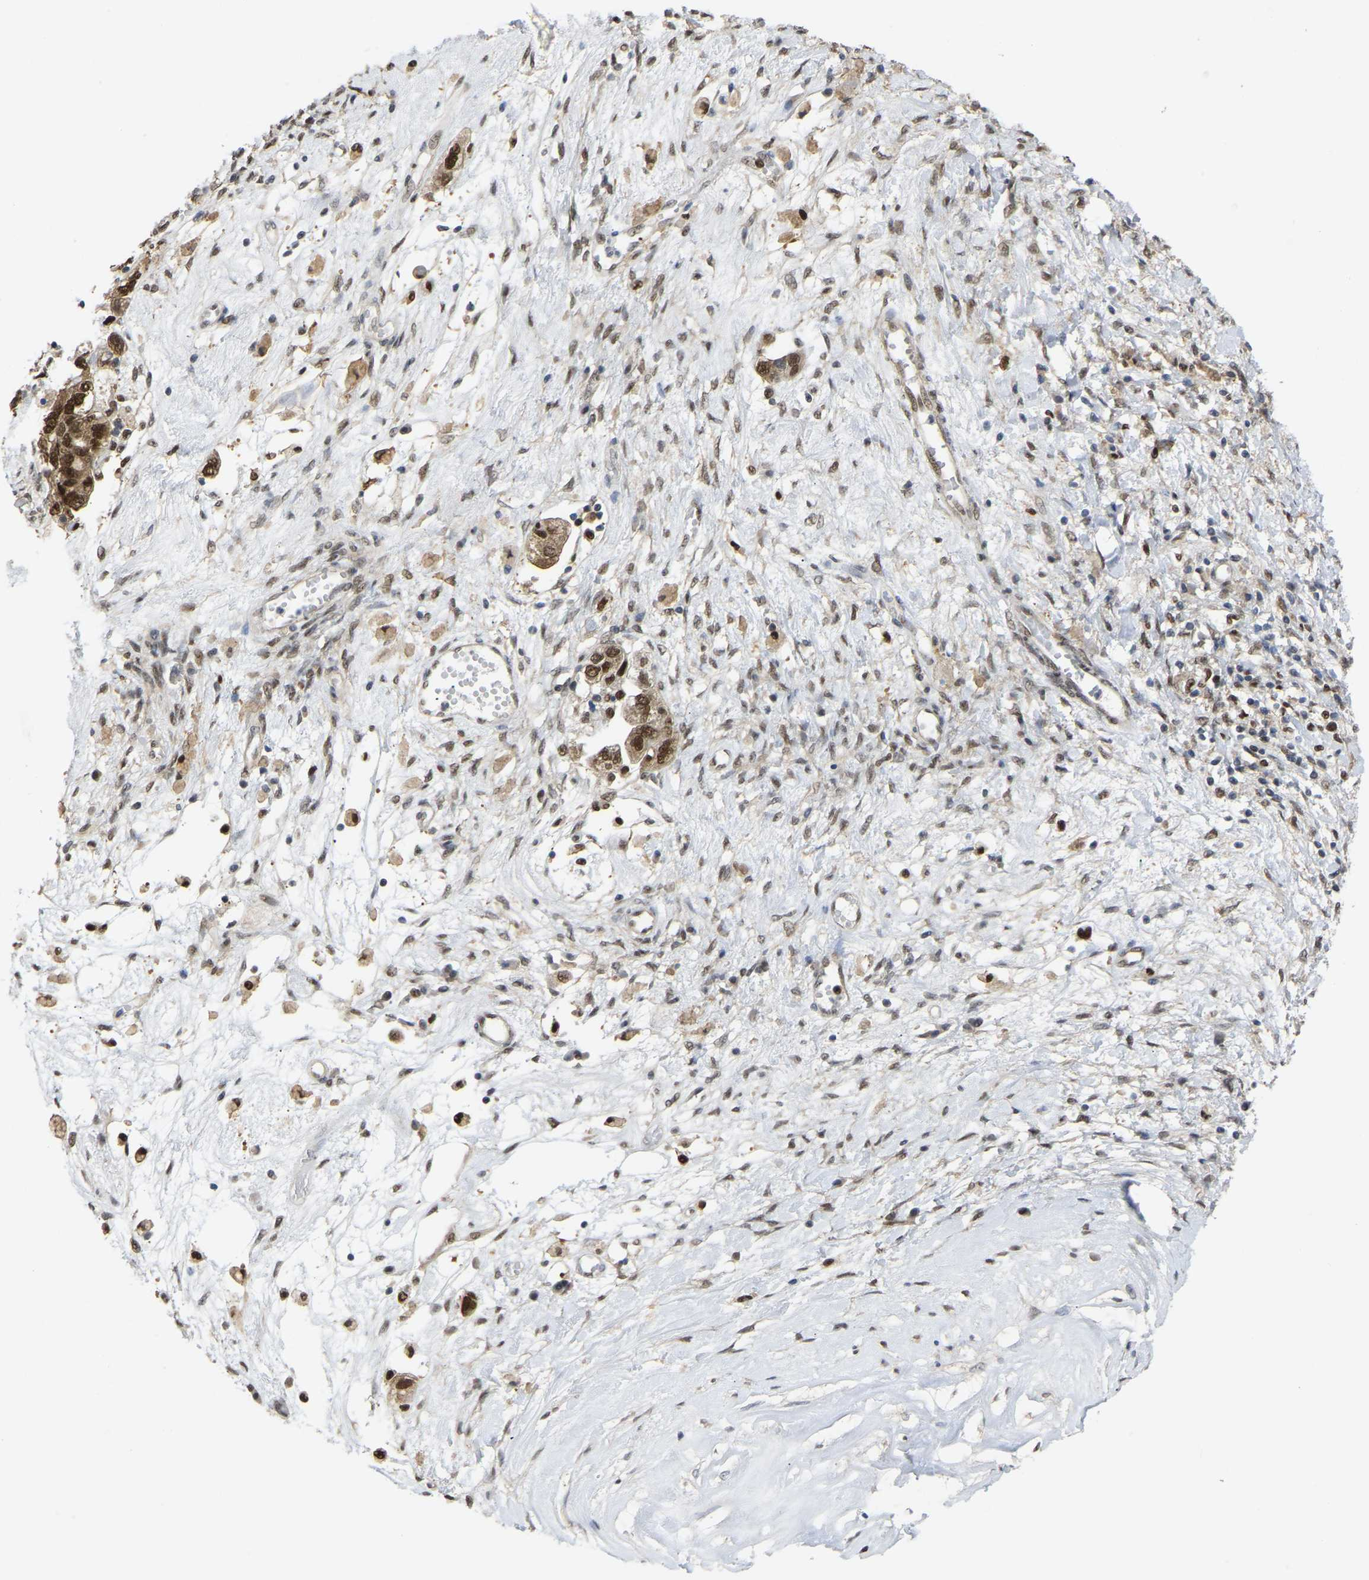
{"staining": {"intensity": "moderate", "quantity": ">75%", "location": "cytoplasmic/membranous,nuclear"}, "tissue": "ovarian cancer", "cell_type": "Tumor cells", "image_type": "cancer", "snomed": [{"axis": "morphology", "description": "Carcinoma, NOS"}, {"axis": "morphology", "description": "Cystadenocarcinoma, serous, NOS"}, {"axis": "topography", "description": "Ovary"}], "caption": "Immunohistochemical staining of ovarian cancer (serous cystadenocarcinoma) displays medium levels of moderate cytoplasmic/membranous and nuclear expression in about >75% of tumor cells.", "gene": "KLRG2", "patient": {"sex": "female", "age": 69}}